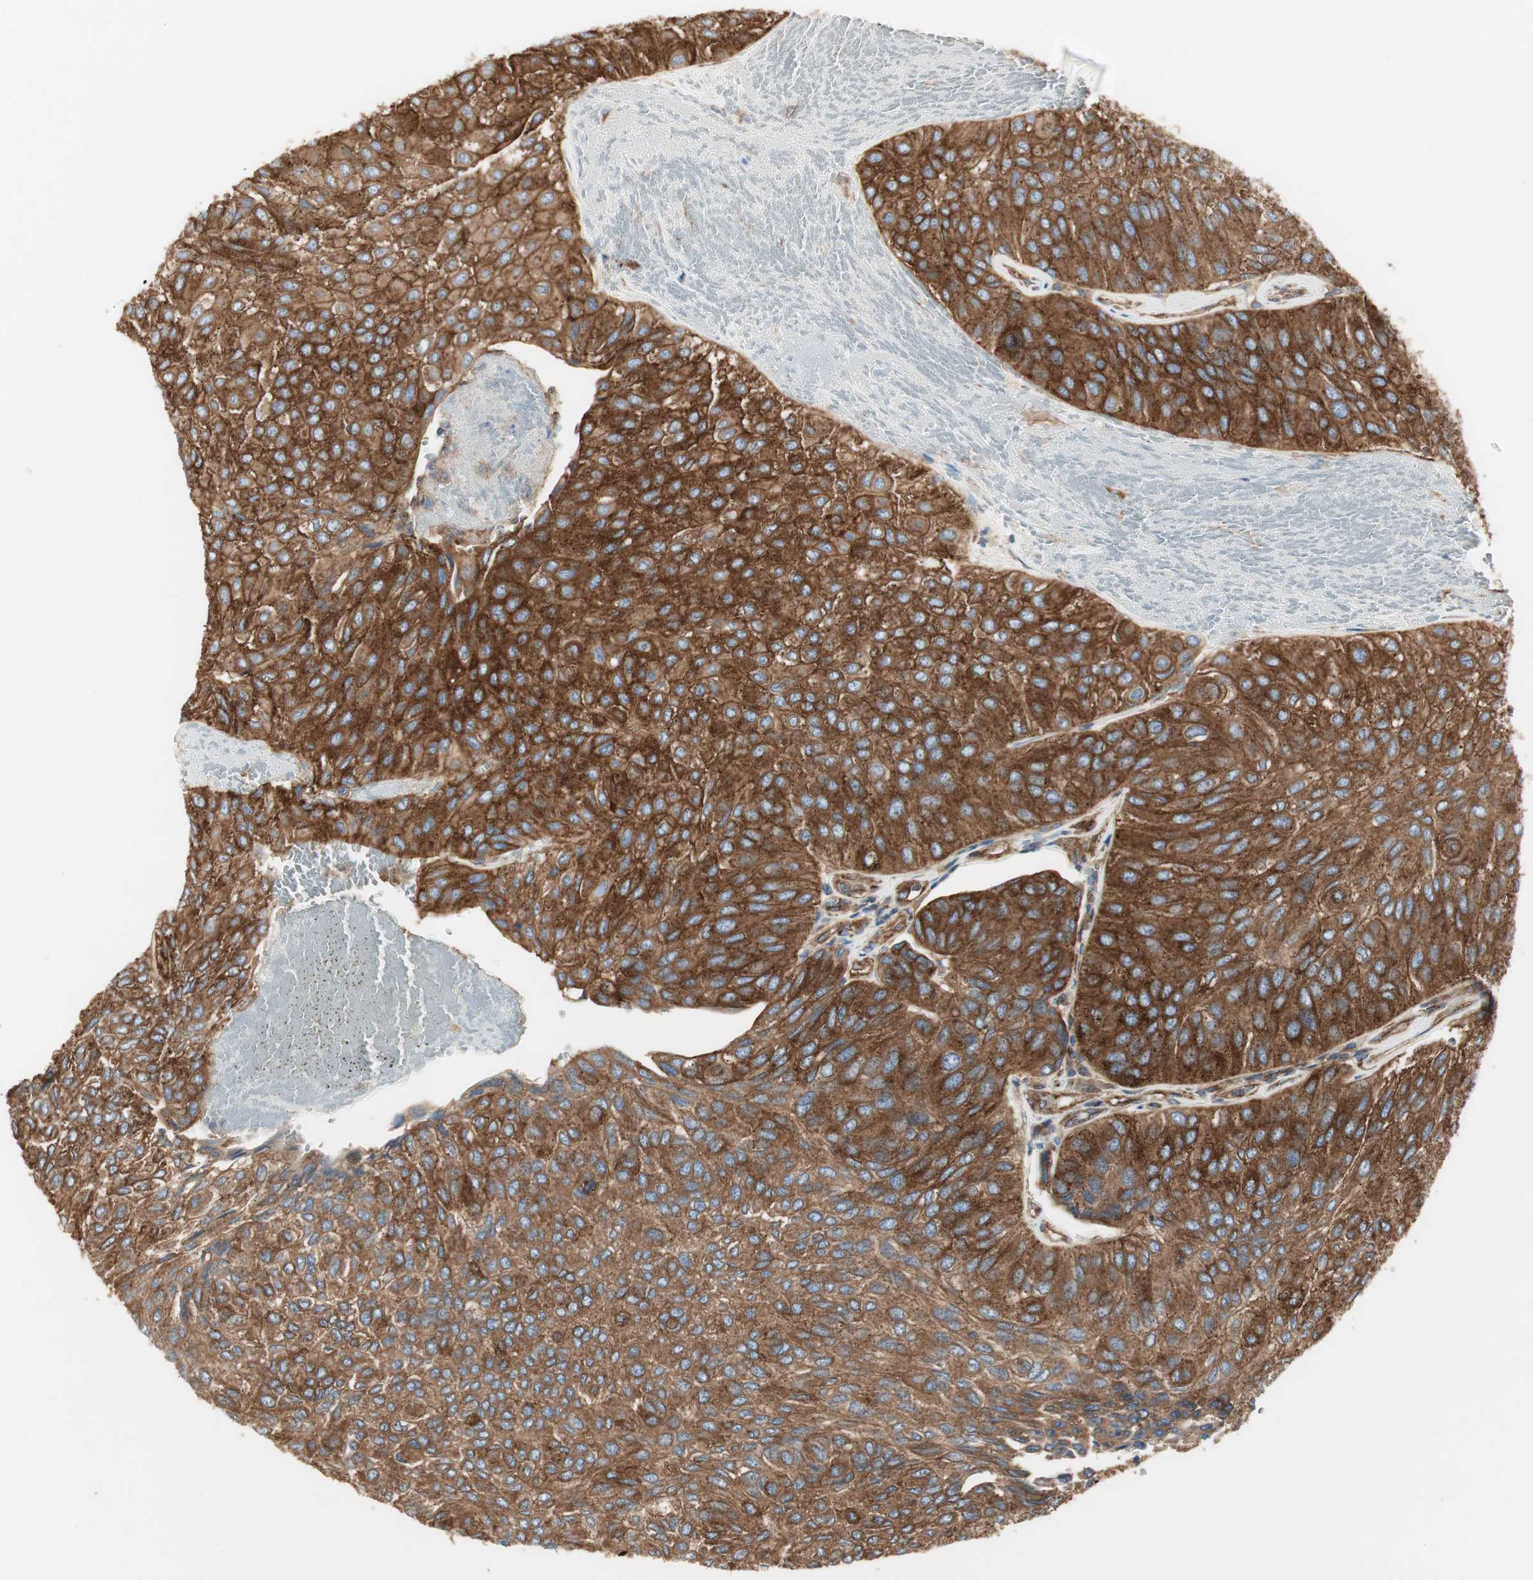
{"staining": {"intensity": "strong", "quantity": ">75%", "location": "cytoplasmic/membranous"}, "tissue": "urothelial cancer", "cell_type": "Tumor cells", "image_type": "cancer", "snomed": [{"axis": "morphology", "description": "Urothelial carcinoma, High grade"}, {"axis": "topography", "description": "Urinary bladder"}], "caption": "The image exhibits immunohistochemical staining of urothelial carcinoma (high-grade). There is strong cytoplasmic/membranous staining is present in approximately >75% of tumor cells. The protein is stained brown, and the nuclei are stained in blue (DAB (3,3'-diaminobenzidine) IHC with brightfield microscopy, high magnification).", "gene": "H6PD", "patient": {"sex": "male", "age": 66}}